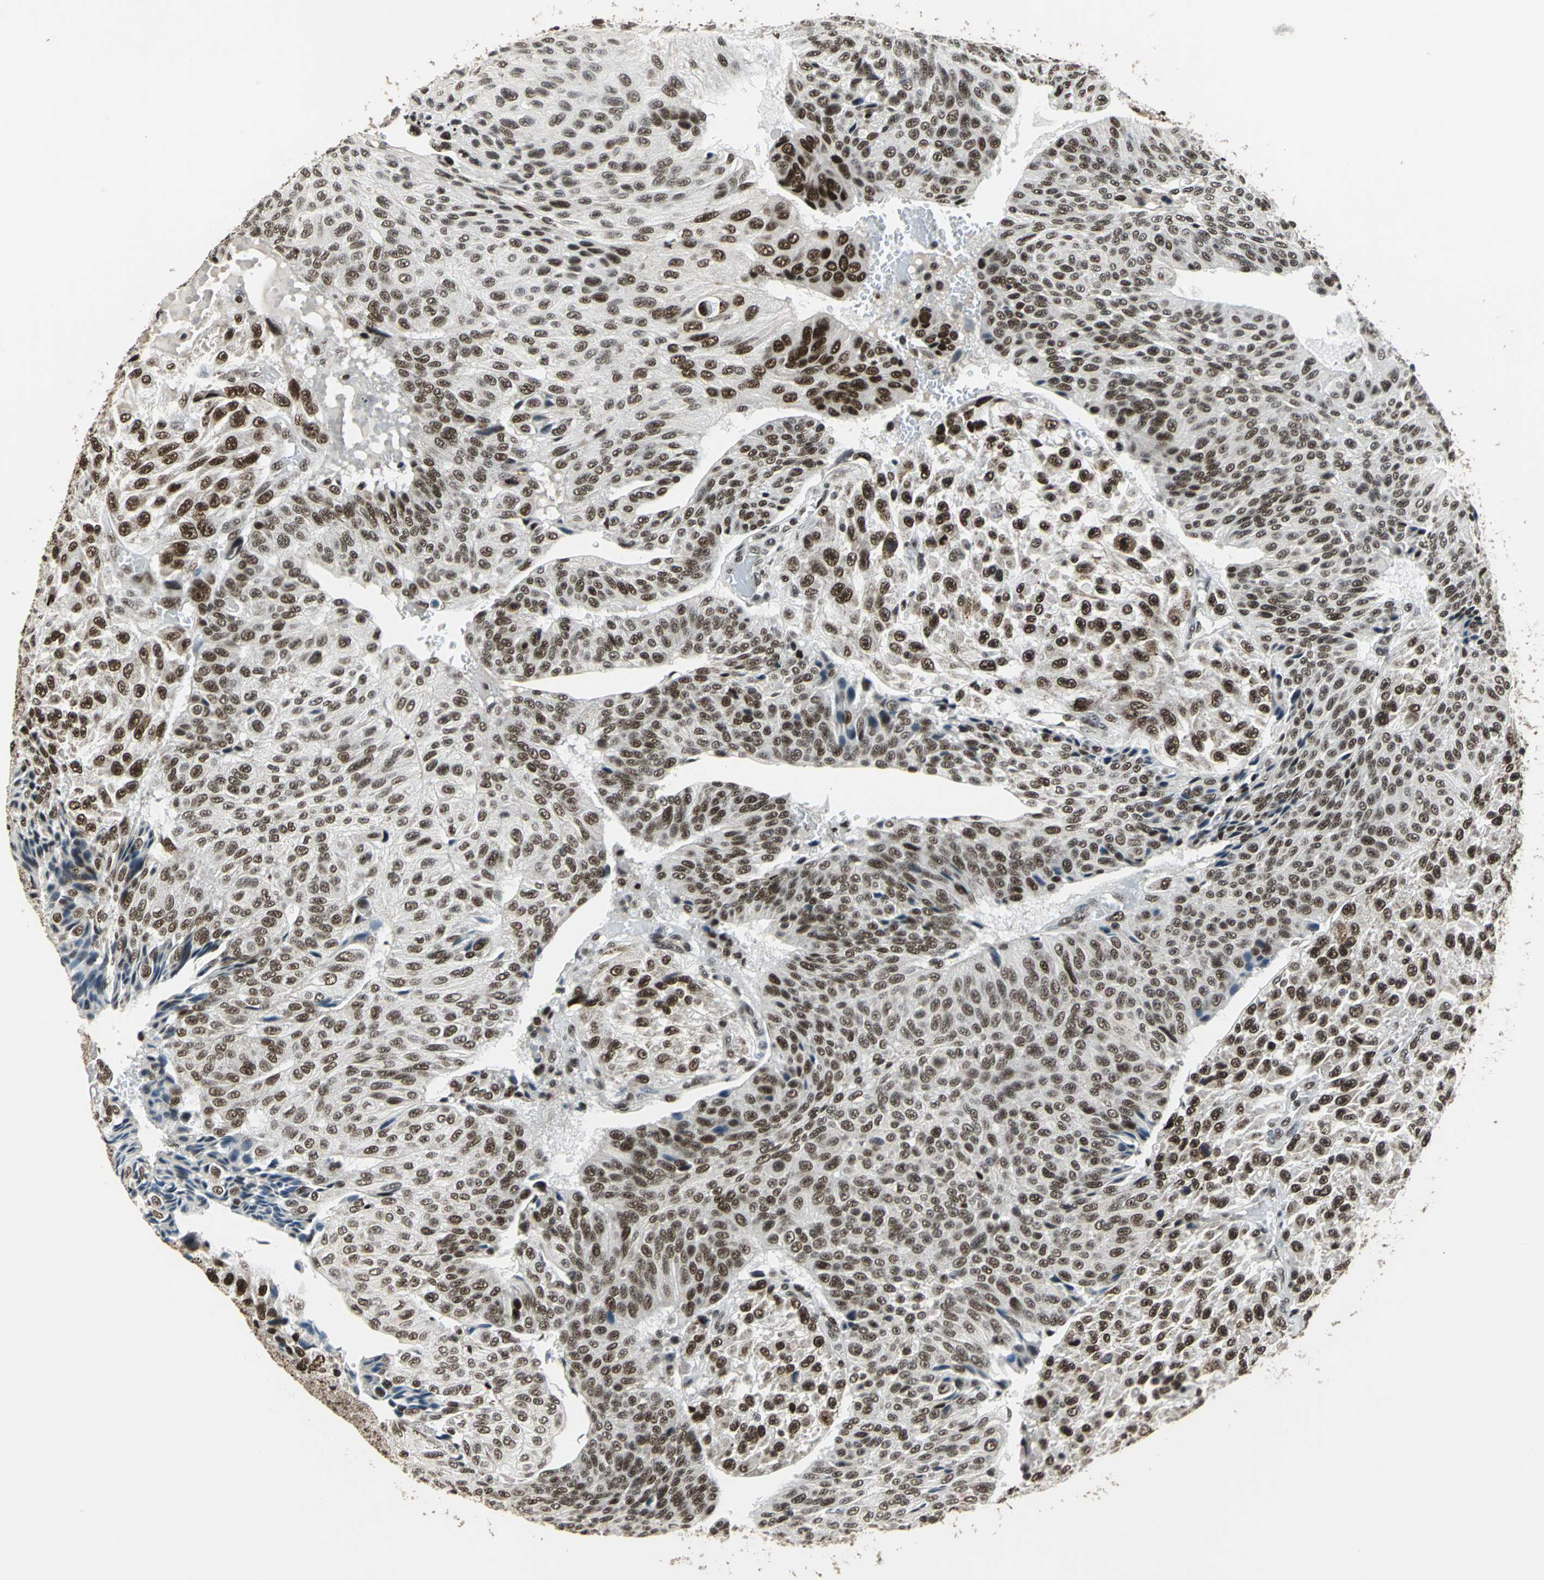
{"staining": {"intensity": "moderate", "quantity": ">75%", "location": "nuclear"}, "tissue": "urothelial cancer", "cell_type": "Tumor cells", "image_type": "cancer", "snomed": [{"axis": "morphology", "description": "Urothelial carcinoma, High grade"}, {"axis": "topography", "description": "Urinary bladder"}], "caption": "Brown immunohistochemical staining in urothelial cancer exhibits moderate nuclear positivity in about >75% of tumor cells.", "gene": "BCLAF1", "patient": {"sex": "male", "age": 66}}